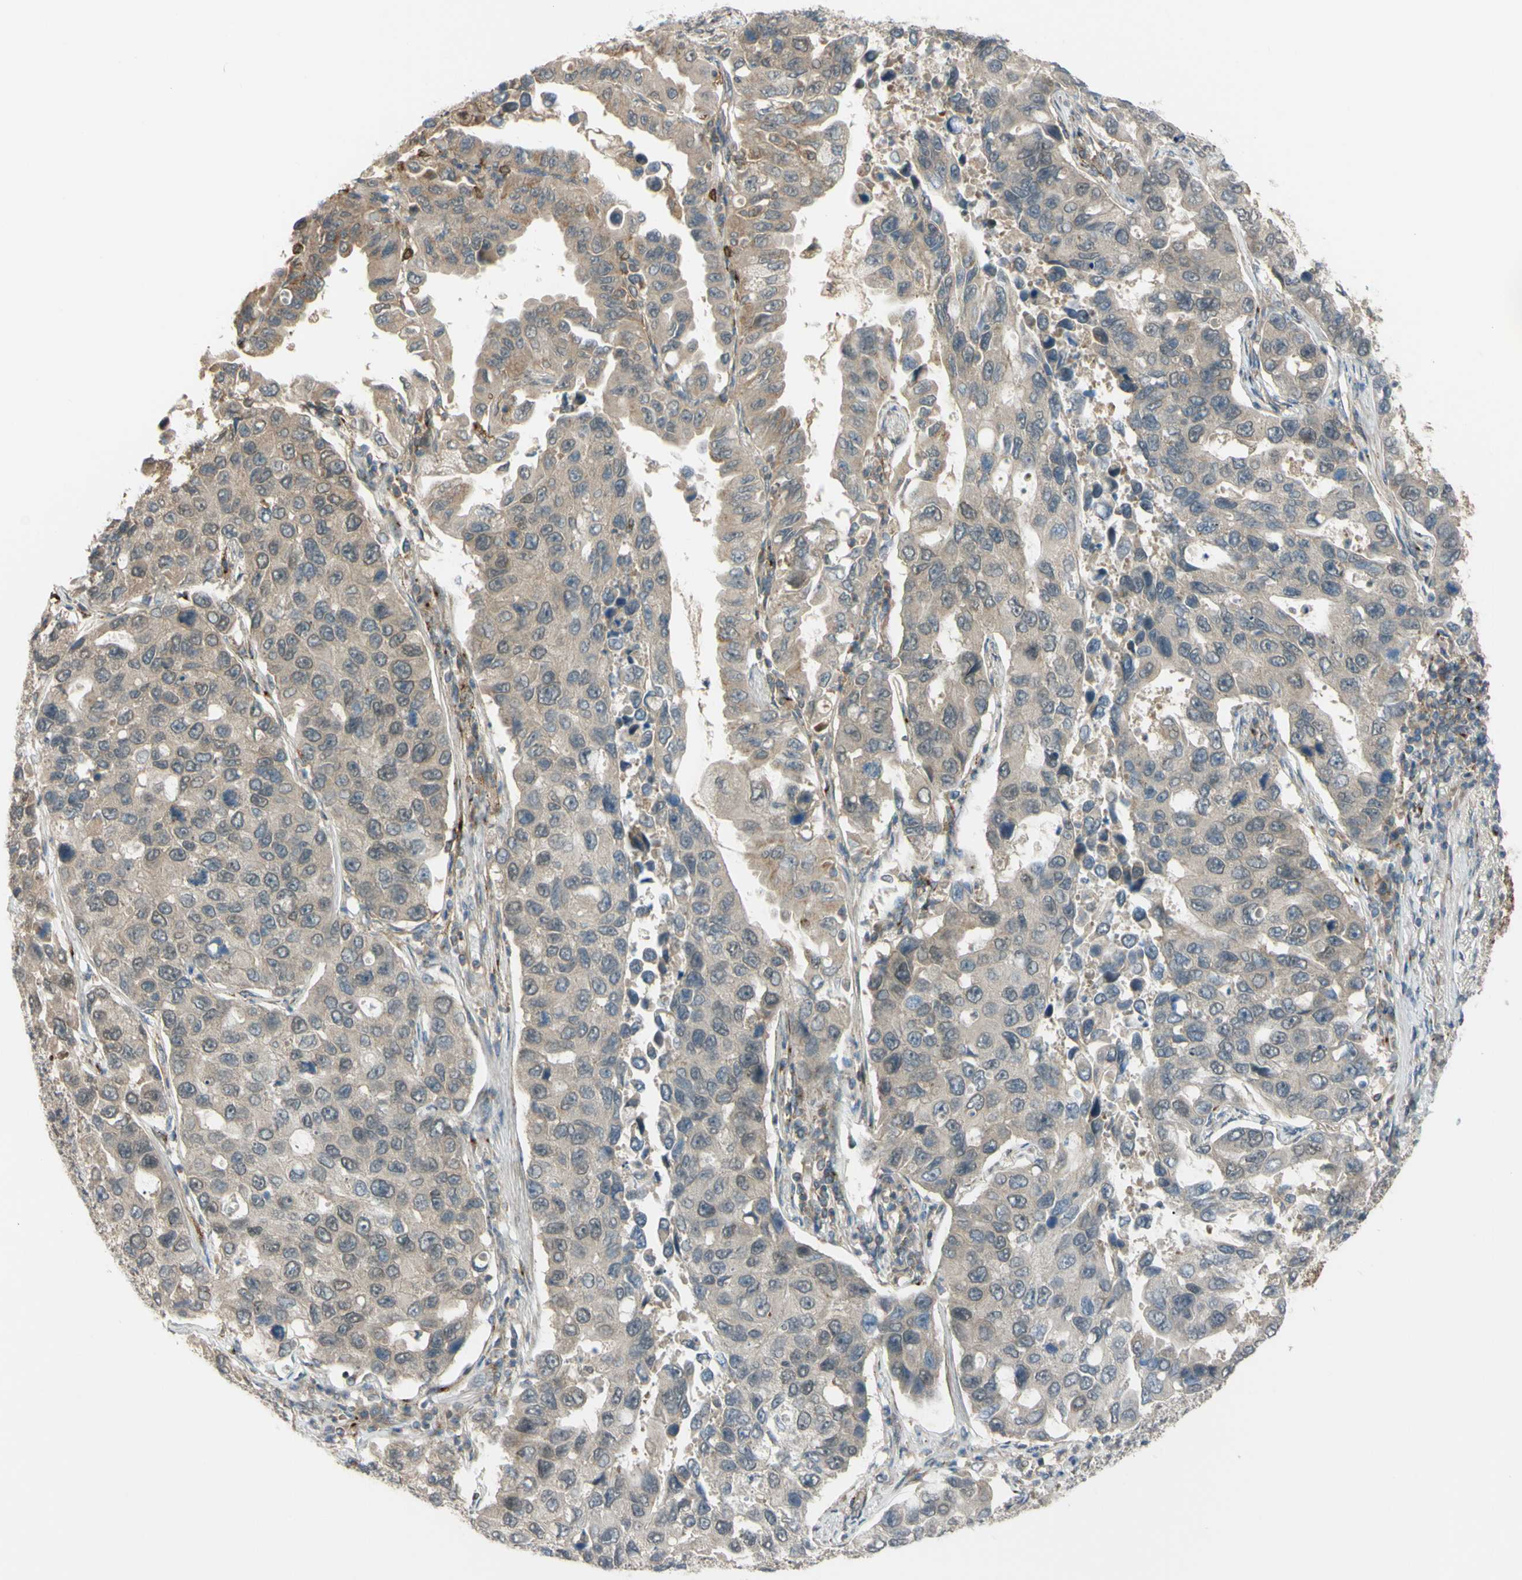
{"staining": {"intensity": "weak", "quantity": "25%-75%", "location": "cytoplasmic/membranous,nuclear"}, "tissue": "lung cancer", "cell_type": "Tumor cells", "image_type": "cancer", "snomed": [{"axis": "morphology", "description": "Adenocarcinoma, NOS"}, {"axis": "topography", "description": "Lung"}], "caption": "Approximately 25%-75% of tumor cells in human lung cancer exhibit weak cytoplasmic/membranous and nuclear protein expression as visualized by brown immunohistochemical staining.", "gene": "FLII", "patient": {"sex": "male", "age": 64}}